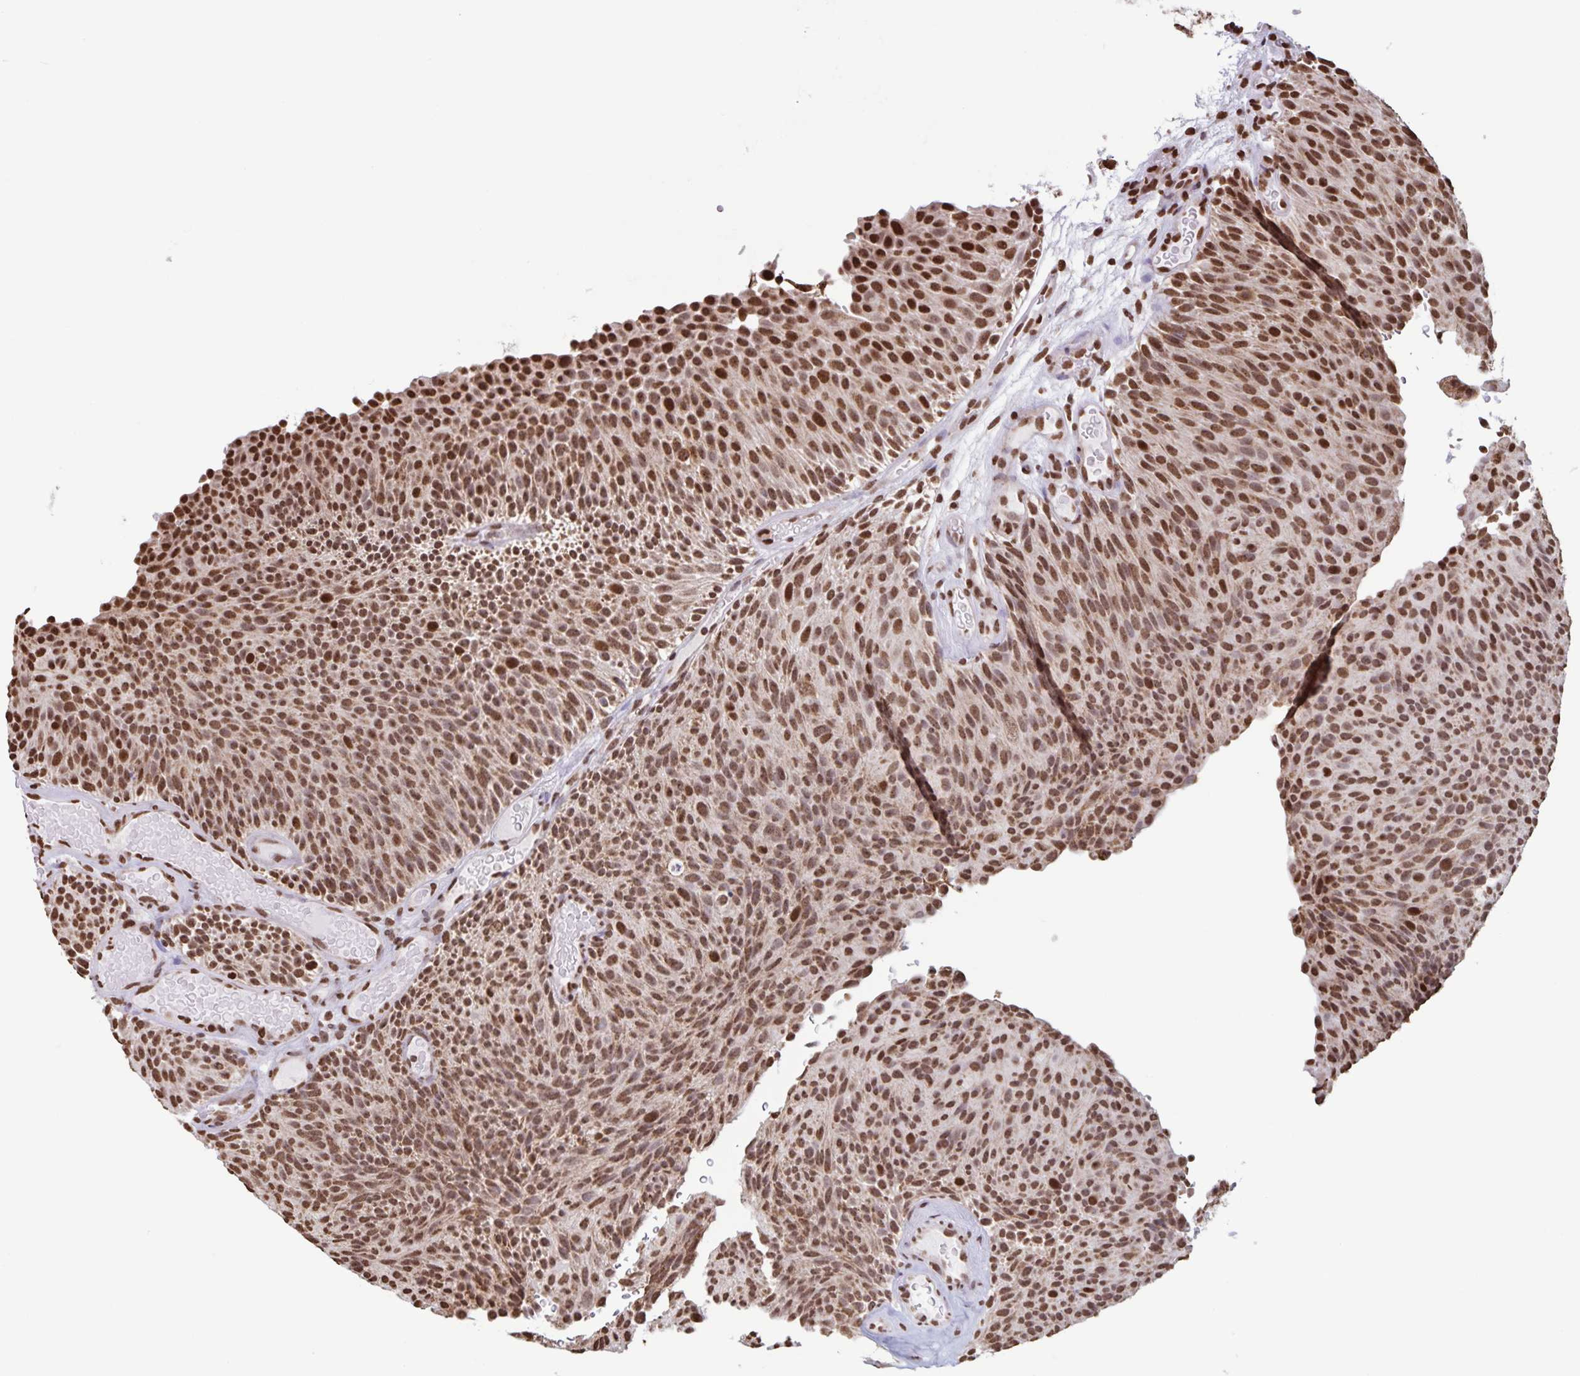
{"staining": {"intensity": "strong", "quantity": ">75%", "location": "nuclear"}, "tissue": "urothelial cancer", "cell_type": "Tumor cells", "image_type": "cancer", "snomed": [{"axis": "morphology", "description": "Urothelial carcinoma, Low grade"}, {"axis": "topography", "description": "Urinary bladder"}], "caption": "A high-resolution photomicrograph shows IHC staining of urothelial carcinoma (low-grade), which demonstrates strong nuclear expression in about >75% of tumor cells.", "gene": "DUT", "patient": {"sex": "male", "age": 78}}